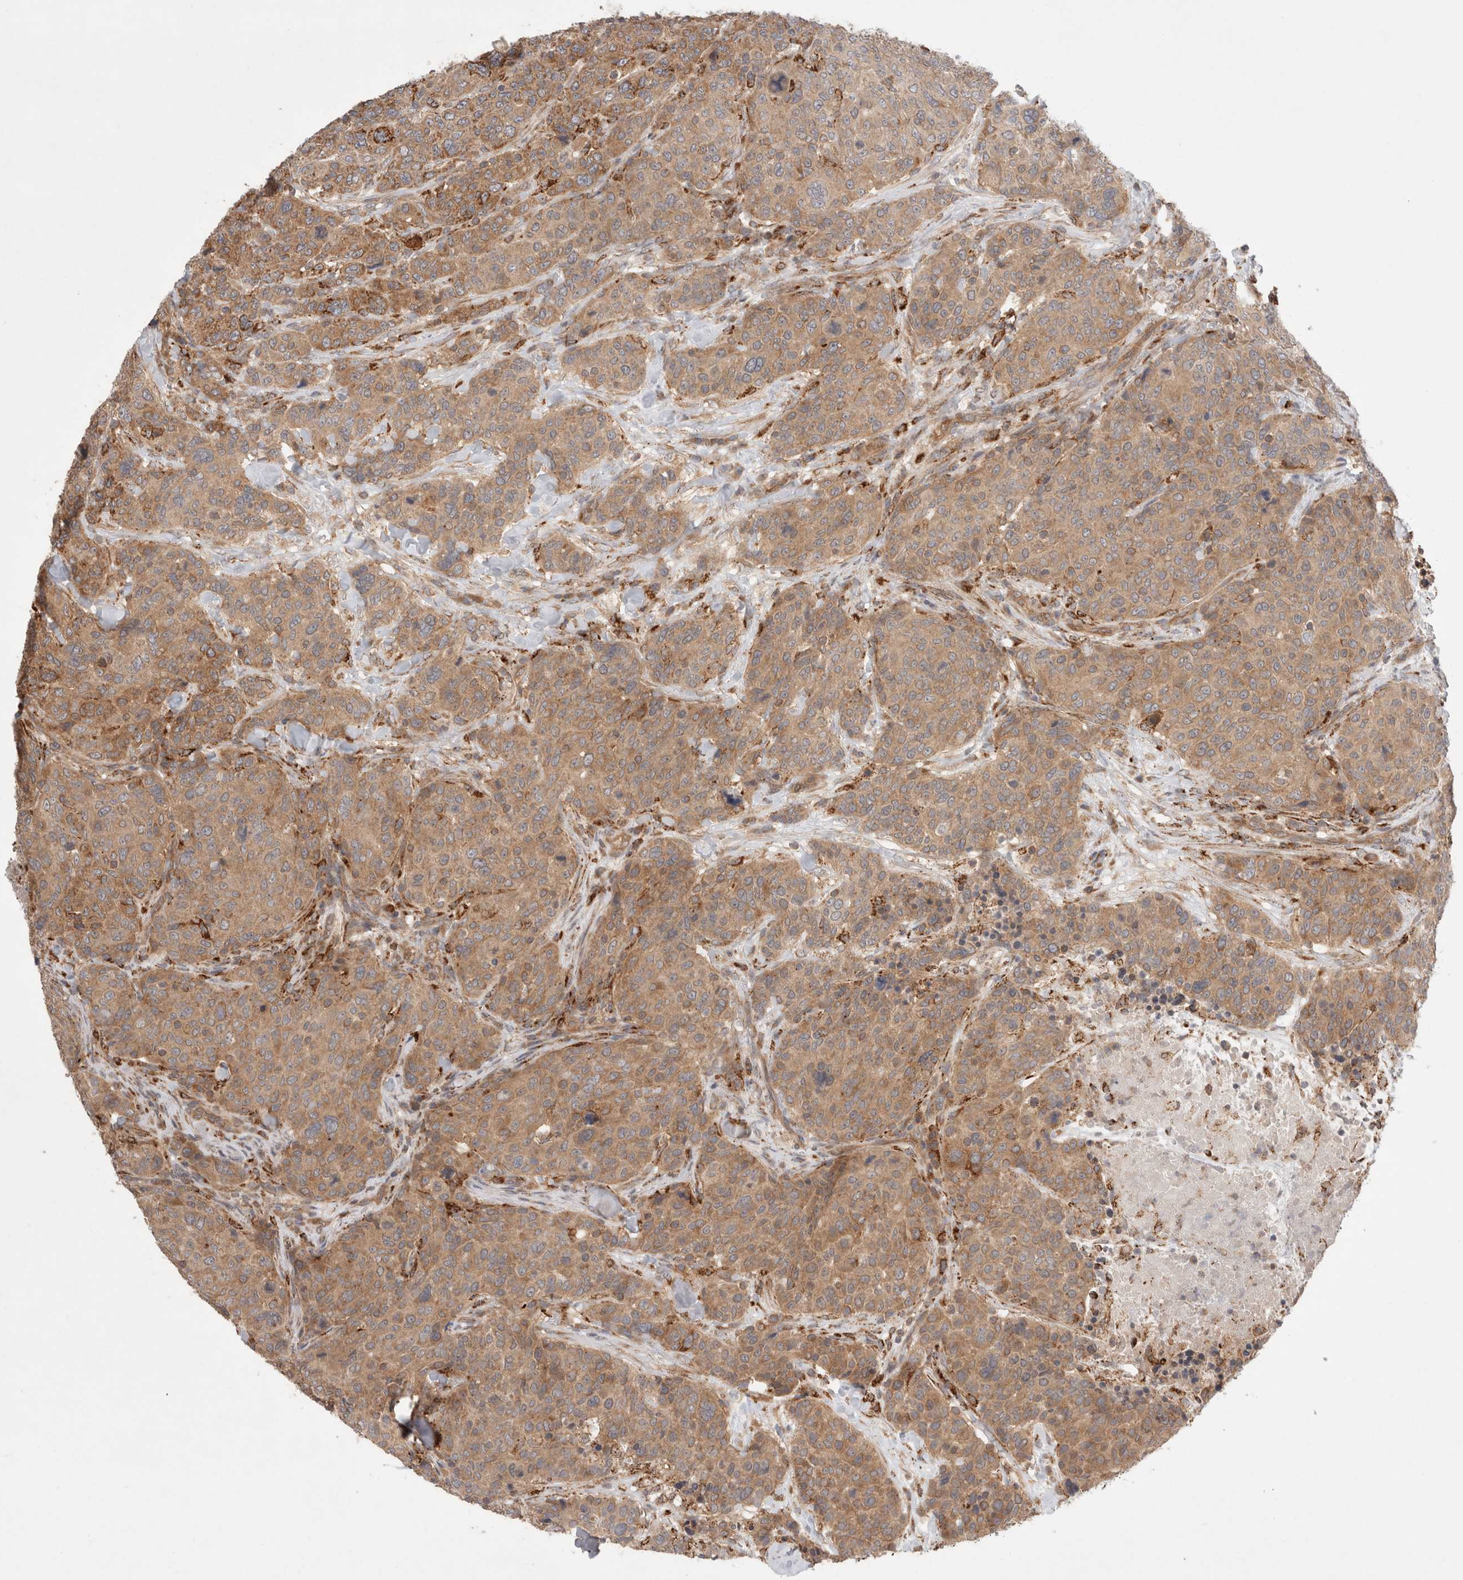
{"staining": {"intensity": "moderate", "quantity": ">75%", "location": "cytoplasmic/membranous"}, "tissue": "breast cancer", "cell_type": "Tumor cells", "image_type": "cancer", "snomed": [{"axis": "morphology", "description": "Duct carcinoma"}, {"axis": "topography", "description": "Breast"}], "caption": "Moderate cytoplasmic/membranous protein staining is seen in about >75% of tumor cells in breast cancer (invasive ductal carcinoma). The staining was performed using DAB (3,3'-diaminobenzidine) to visualize the protein expression in brown, while the nuclei were stained in blue with hematoxylin (Magnification: 20x).", "gene": "HROB", "patient": {"sex": "female", "age": 37}}